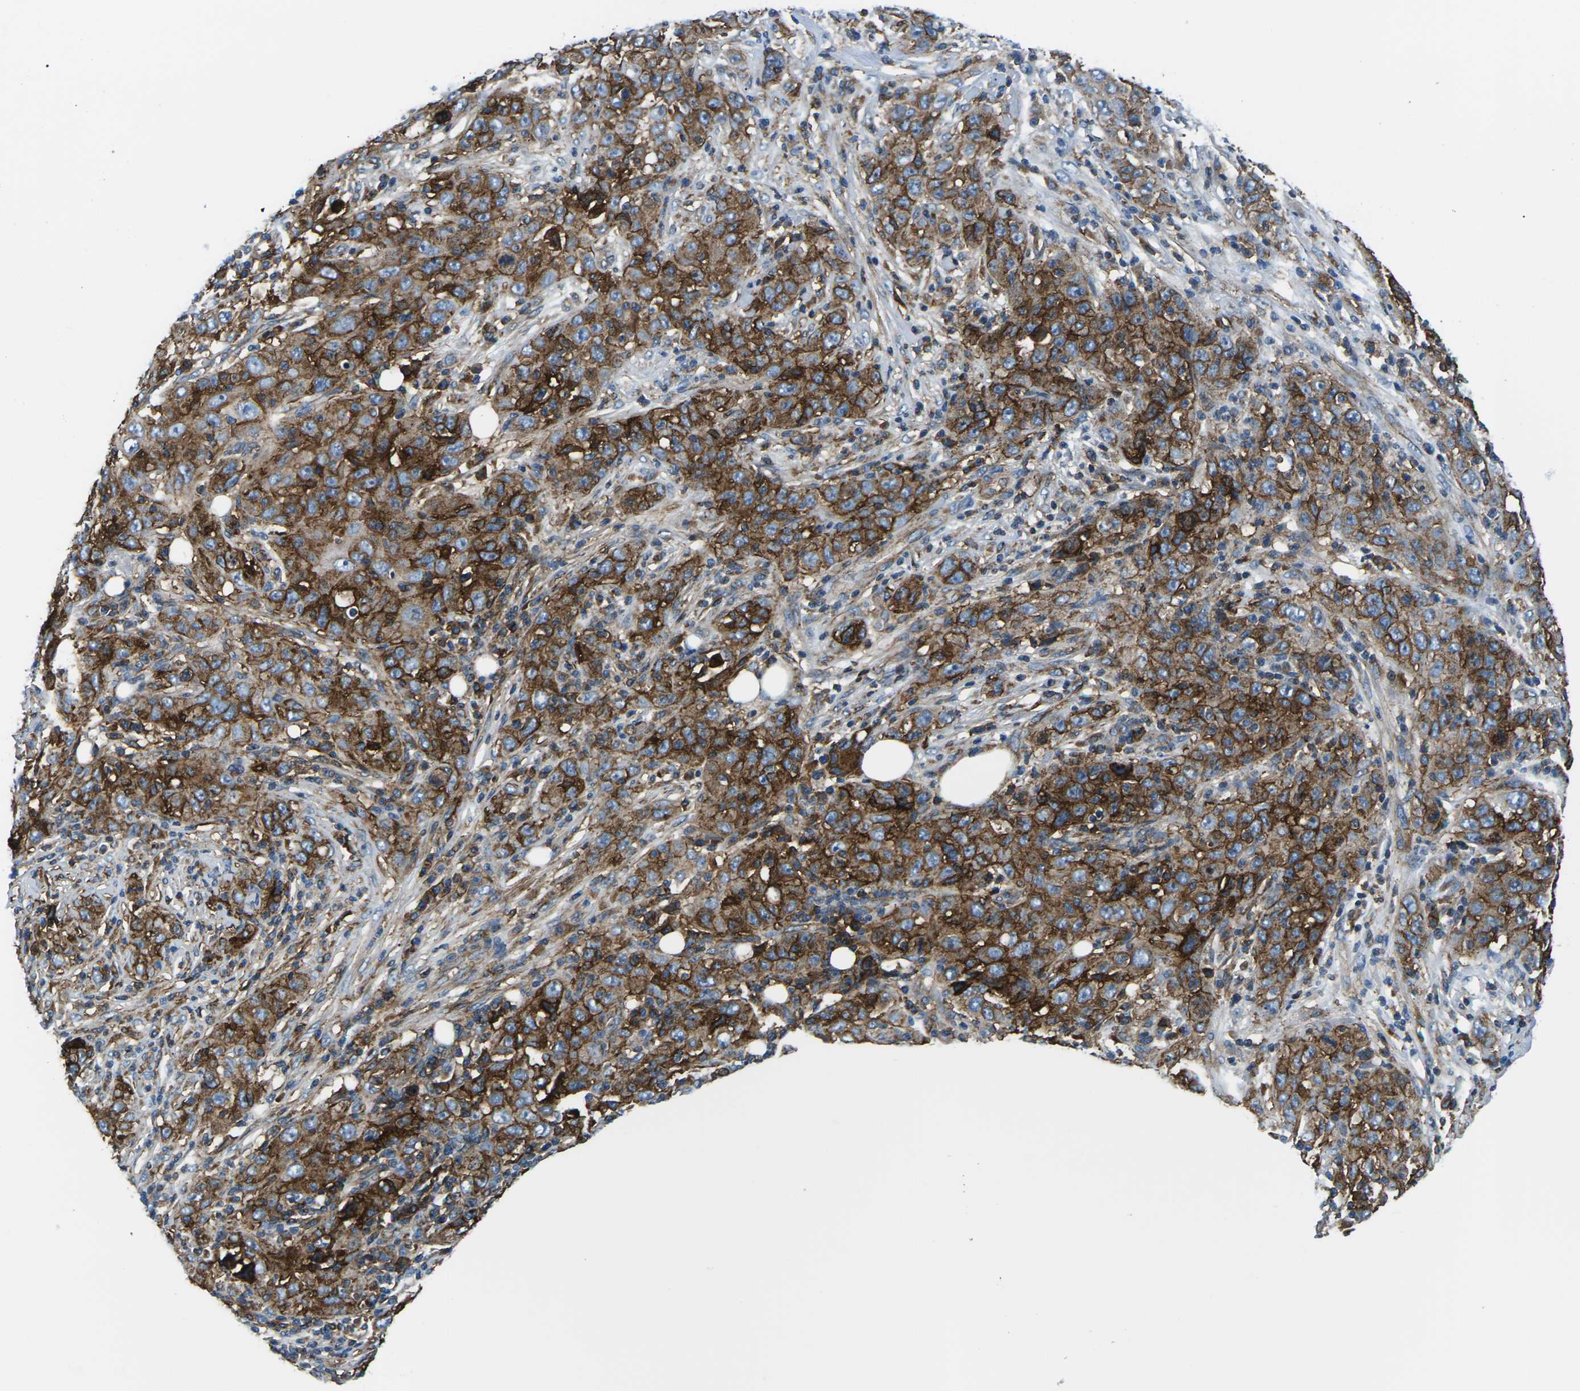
{"staining": {"intensity": "strong", "quantity": ">75%", "location": "cytoplasmic/membranous"}, "tissue": "skin cancer", "cell_type": "Tumor cells", "image_type": "cancer", "snomed": [{"axis": "morphology", "description": "Squamous cell carcinoma, NOS"}, {"axis": "topography", "description": "Skin"}], "caption": "A histopathology image showing strong cytoplasmic/membranous positivity in about >75% of tumor cells in skin squamous cell carcinoma, as visualized by brown immunohistochemical staining.", "gene": "SOCS4", "patient": {"sex": "female", "age": 88}}